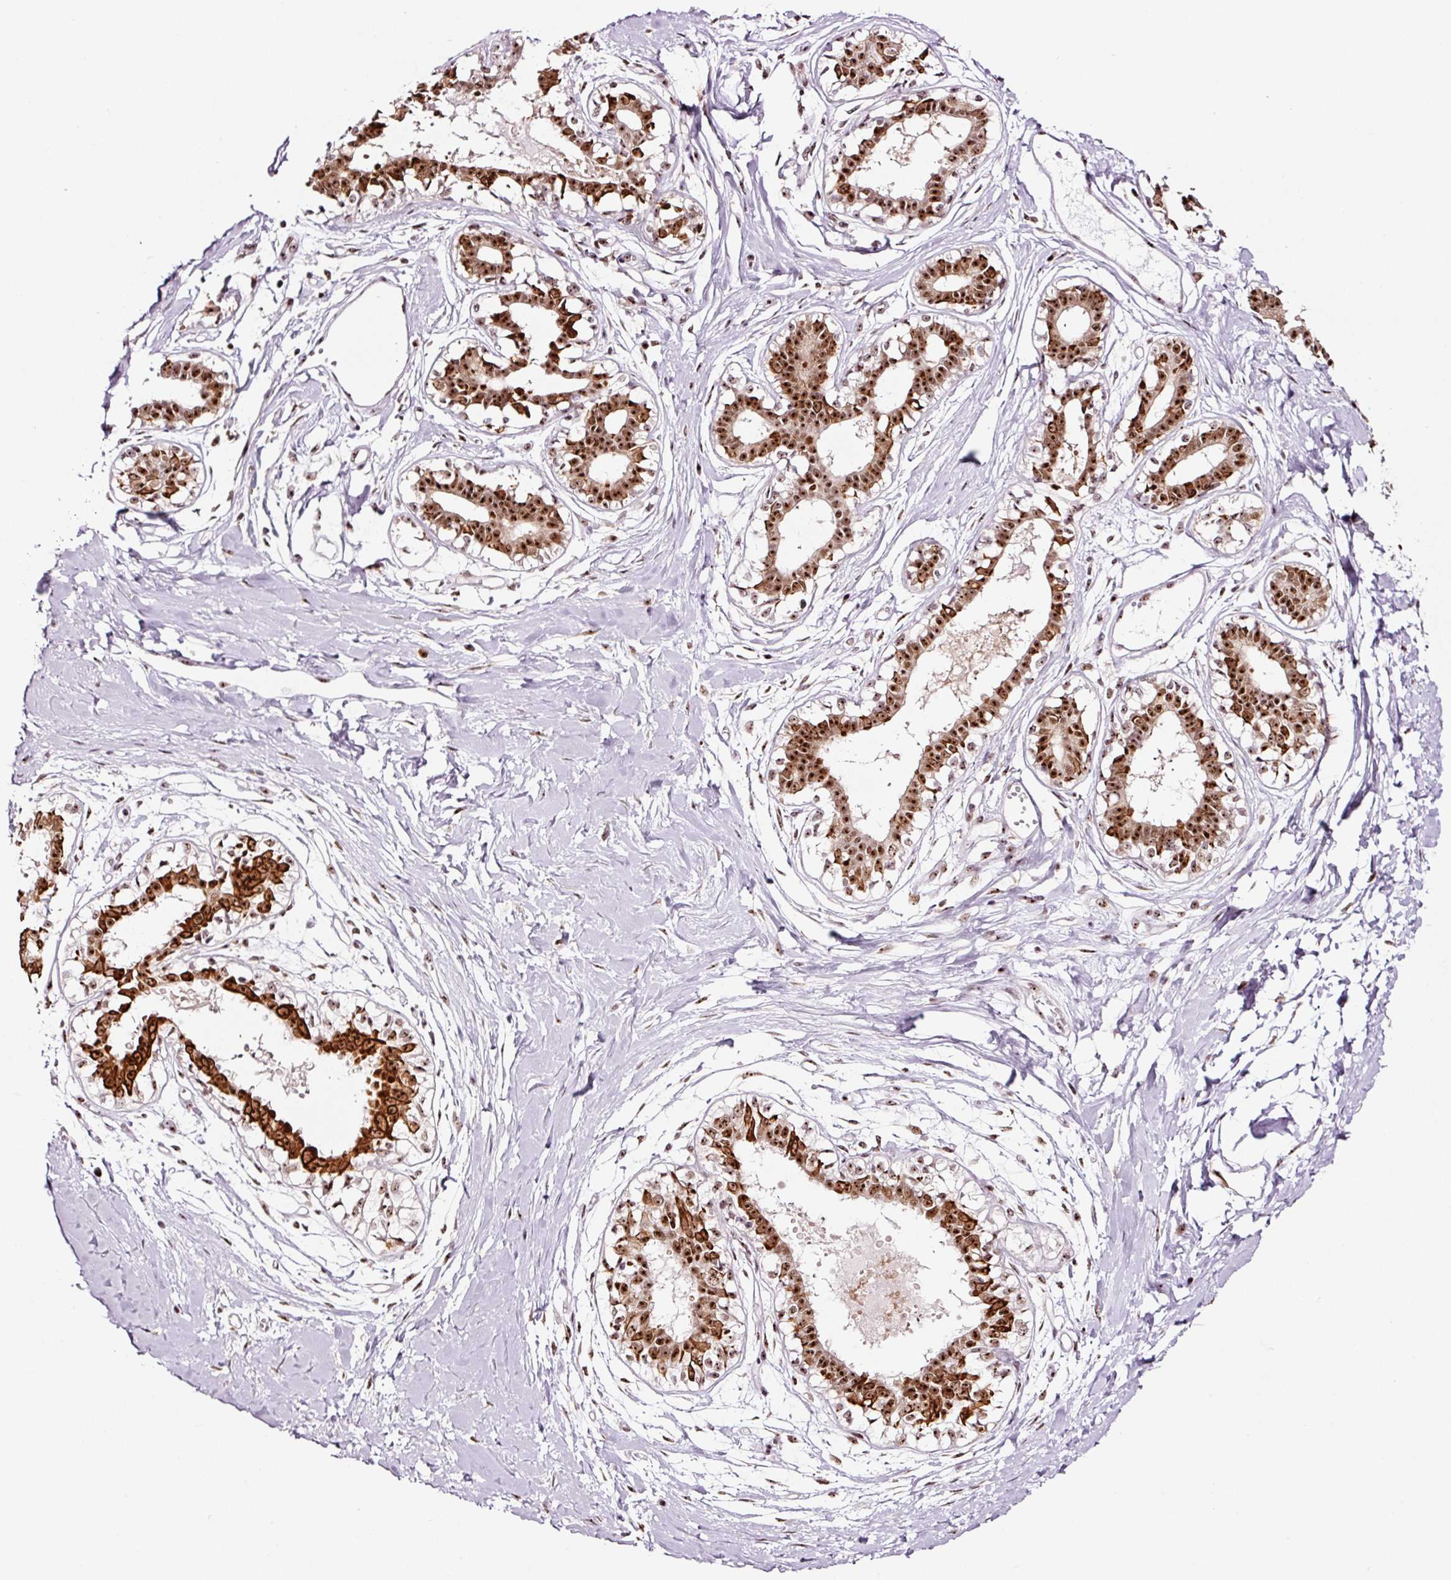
{"staining": {"intensity": "strong", "quantity": ">75%", "location": "cytoplasmic/membranous,nuclear"}, "tissue": "breast", "cell_type": "Glandular cells", "image_type": "normal", "snomed": [{"axis": "morphology", "description": "Normal tissue, NOS"}, {"axis": "topography", "description": "Breast"}], "caption": "A high amount of strong cytoplasmic/membranous,nuclear expression is appreciated in about >75% of glandular cells in normal breast. Using DAB (brown) and hematoxylin (blue) stains, captured at high magnification using brightfield microscopy.", "gene": "GNL3", "patient": {"sex": "female", "age": 45}}